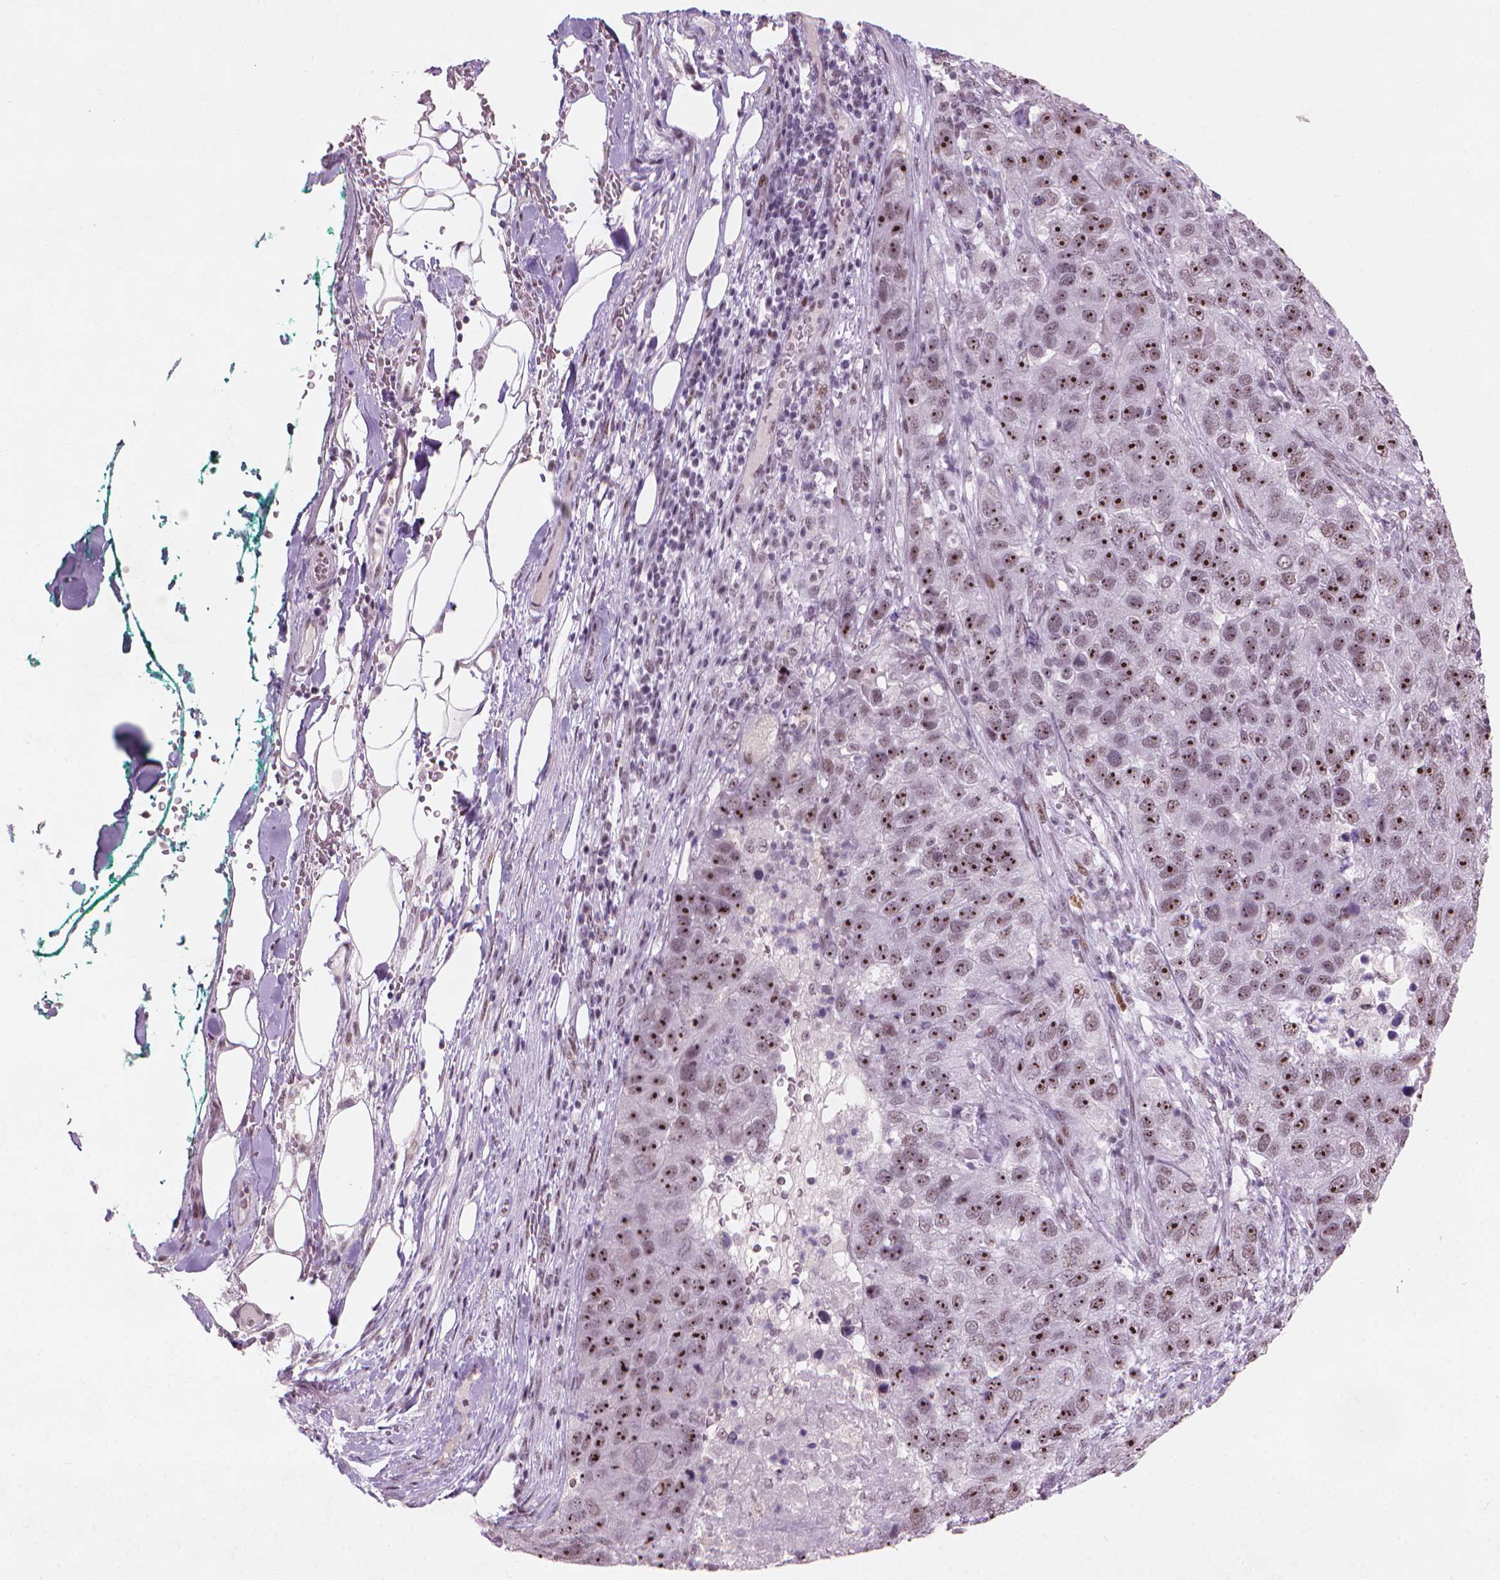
{"staining": {"intensity": "strong", "quantity": ">75%", "location": "nuclear"}, "tissue": "pancreatic cancer", "cell_type": "Tumor cells", "image_type": "cancer", "snomed": [{"axis": "morphology", "description": "Adenocarcinoma, NOS"}, {"axis": "topography", "description": "Pancreas"}], "caption": "Adenocarcinoma (pancreatic) tissue demonstrates strong nuclear staining in approximately >75% of tumor cells", "gene": "HES7", "patient": {"sex": "female", "age": 61}}